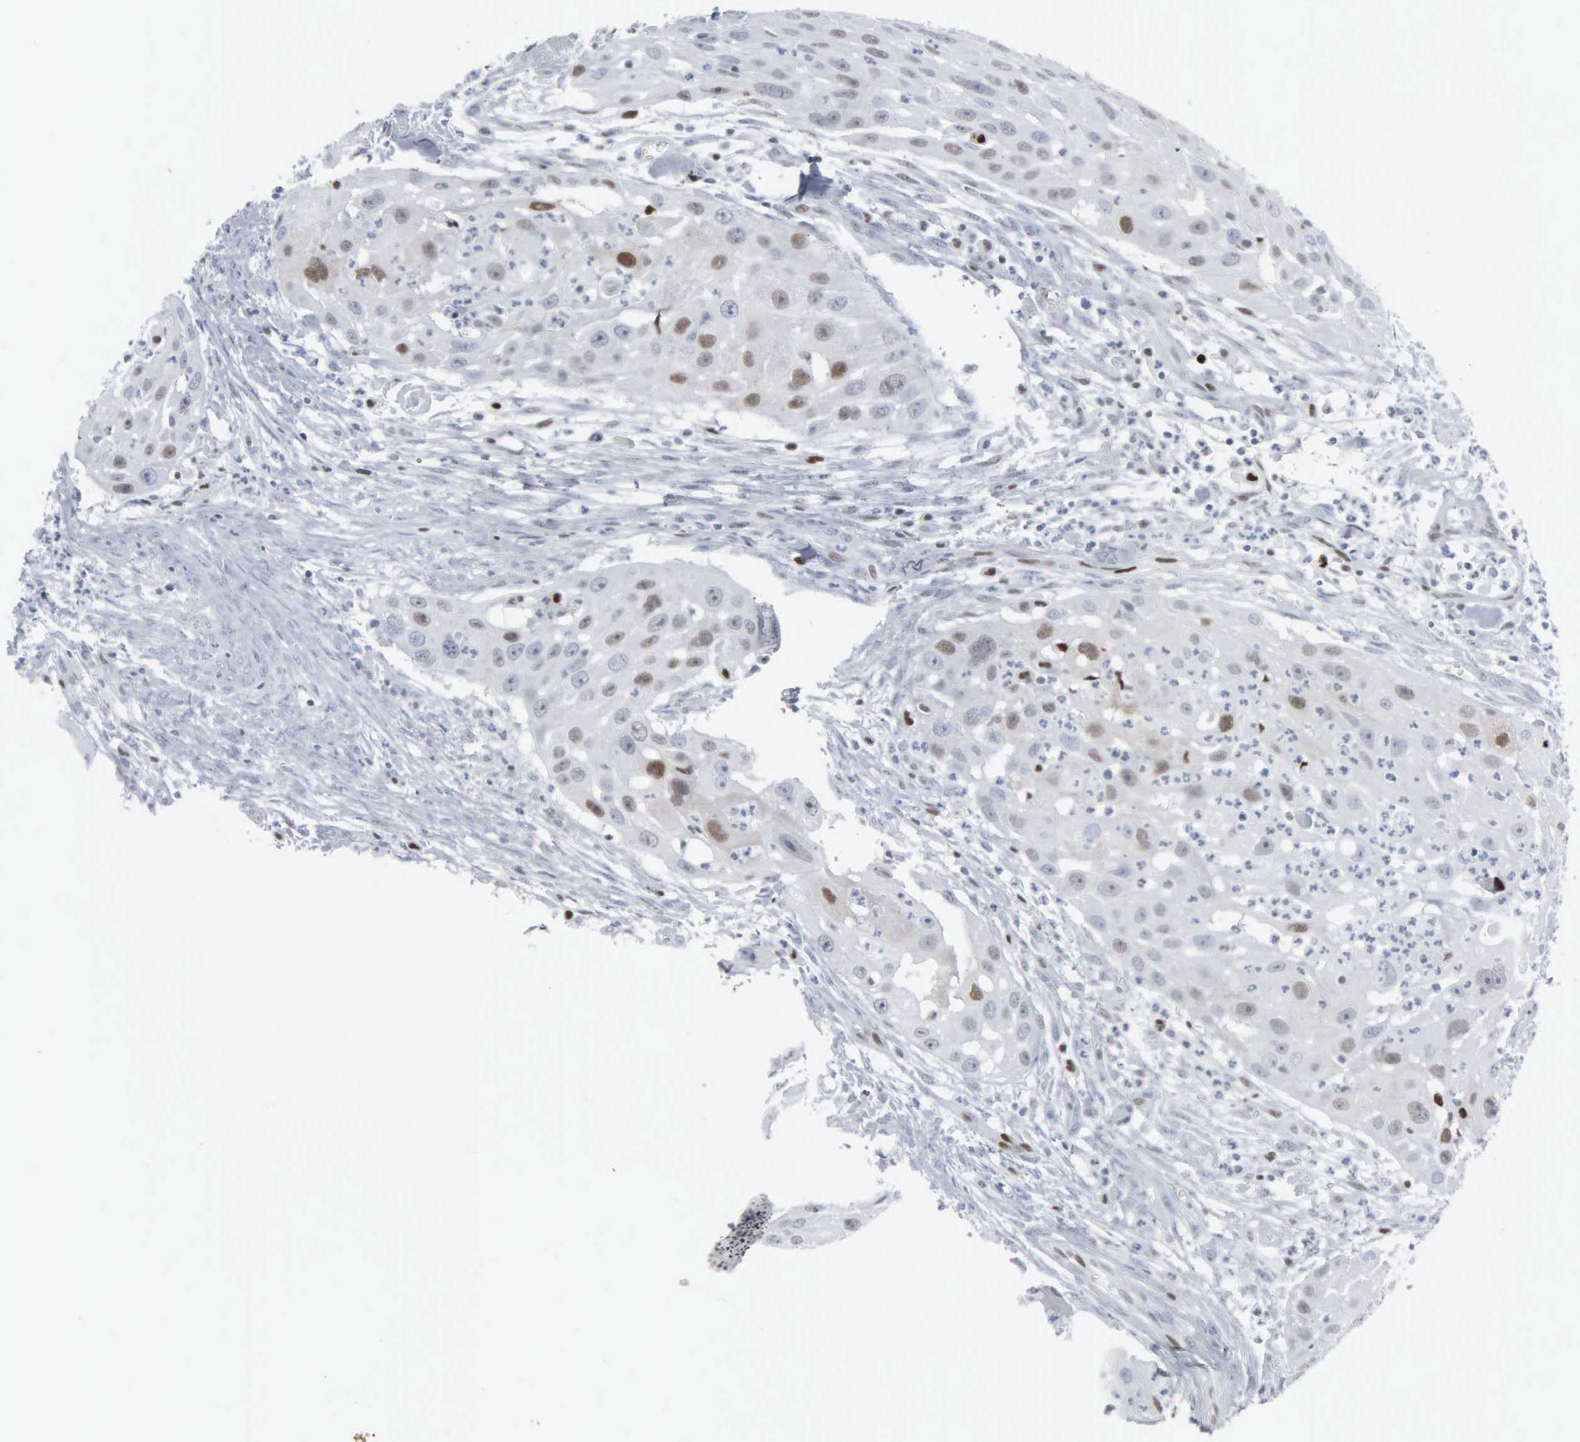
{"staining": {"intensity": "moderate", "quantity": "<25%", "location": "nuclear"}, "tissue": "head and neck cancer", "cell_type": "Tumor cells", "image_type": "cancer", "snomed": [{"axis": "morphology", "description": "Squamous cell carcinoma, NOS"}, {"axis": "topography", "description": "Head-Neck"}], "caption": "Head and neck cancer (squamous cell carcinoma) tissue displays moderate nuclear staining in about <25% of tumor cells (DAB IHC with brightfield microscopy, high magnification).", "gene": "CCND3", "patient": {"sex": "male", "age": 64}}